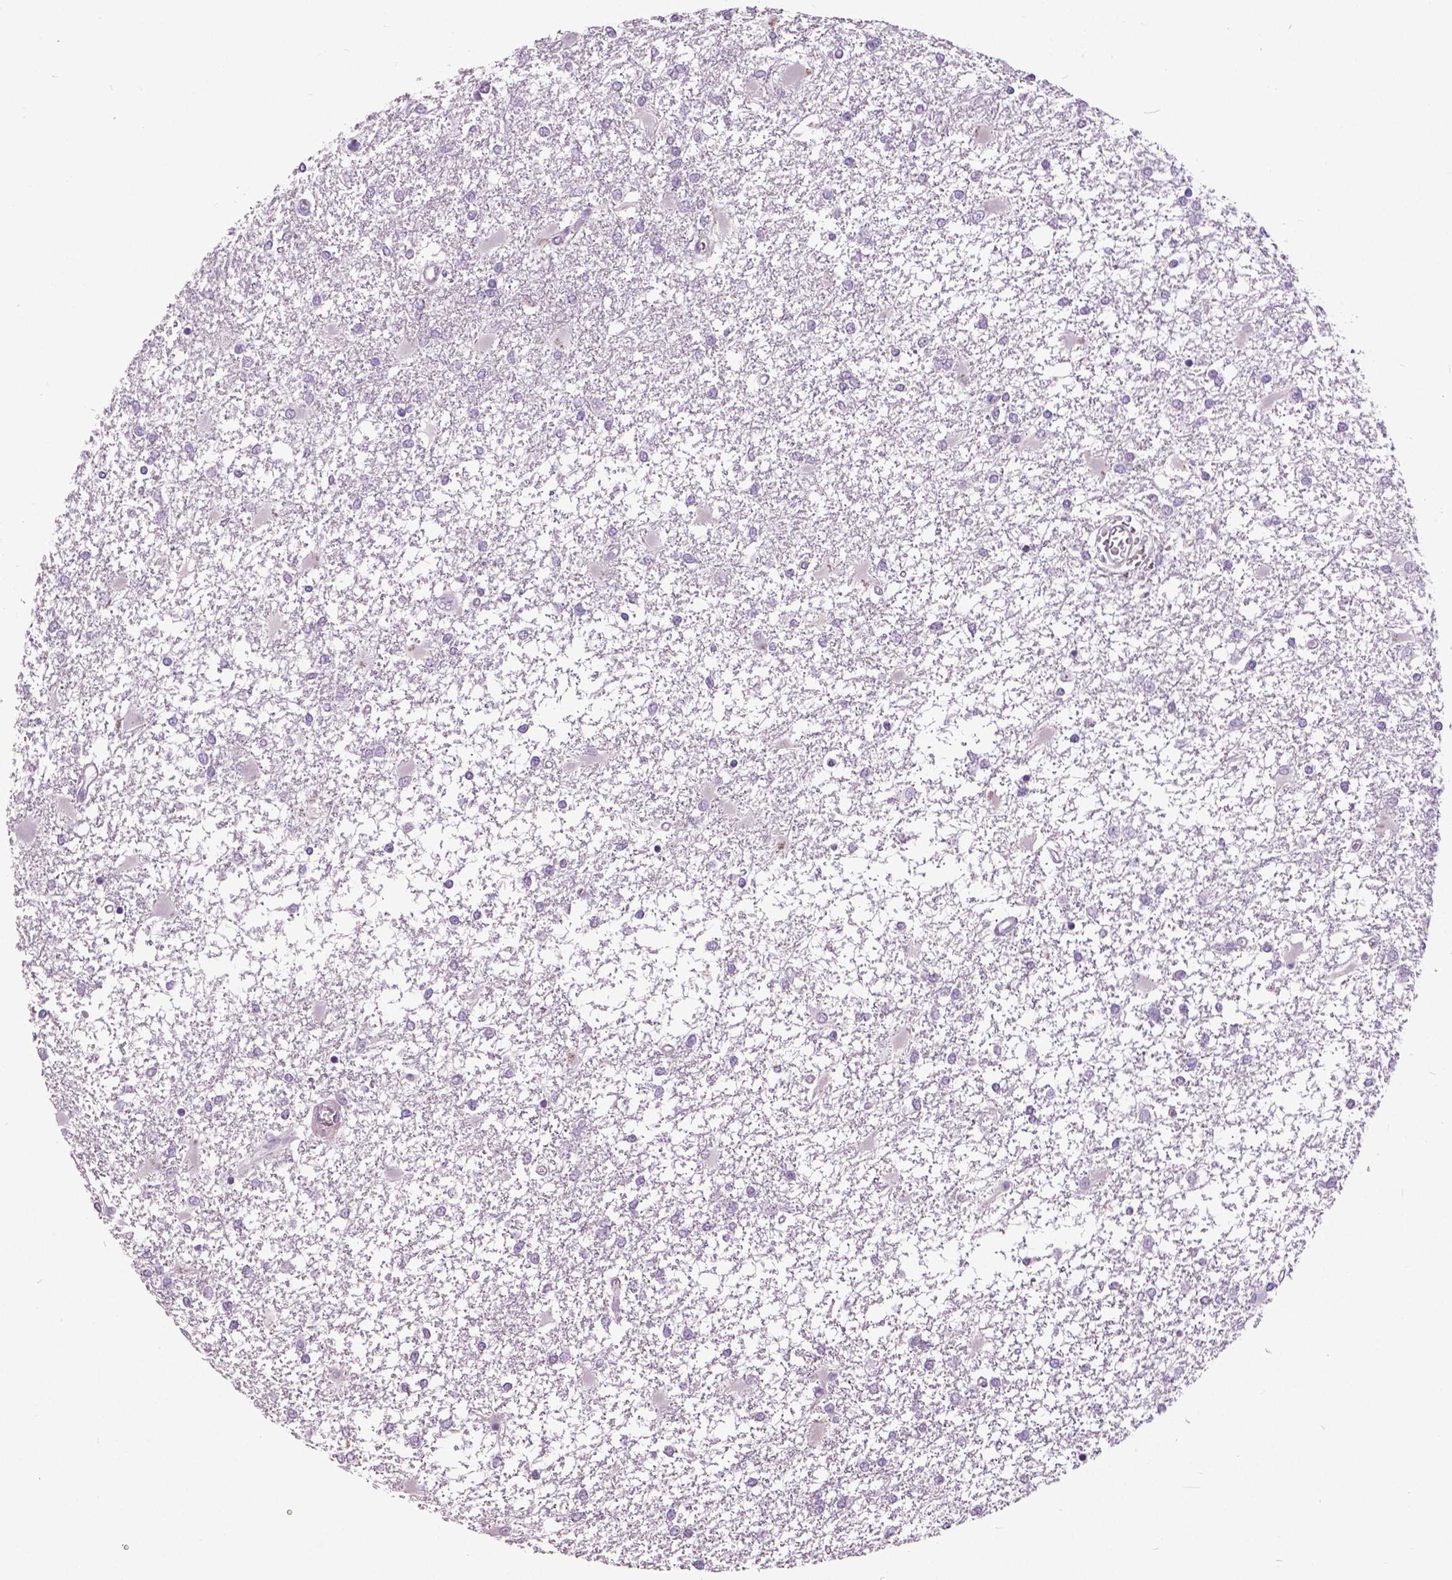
{"staining": {"intensity": "negative", "quantity": "none", "location": "none"}, "tissue": "glioma", "cell_type": "Tumor cells", "image_type": "cancer", "snomed": [{"axis": "morphology", "description": "Glioma, malignant, High grade"}, {"axis": "topography", "description": "Cerebral cortex"}], "caption": "Immunohistochemistry photomicrograph of neoplastic tissue: malignant glioma (high-grade) stained with DAB exhibits no significant protein positivity in tumor cells.", "gene": "FOXA1", "patient": {"sex": "male", "age": 79}}